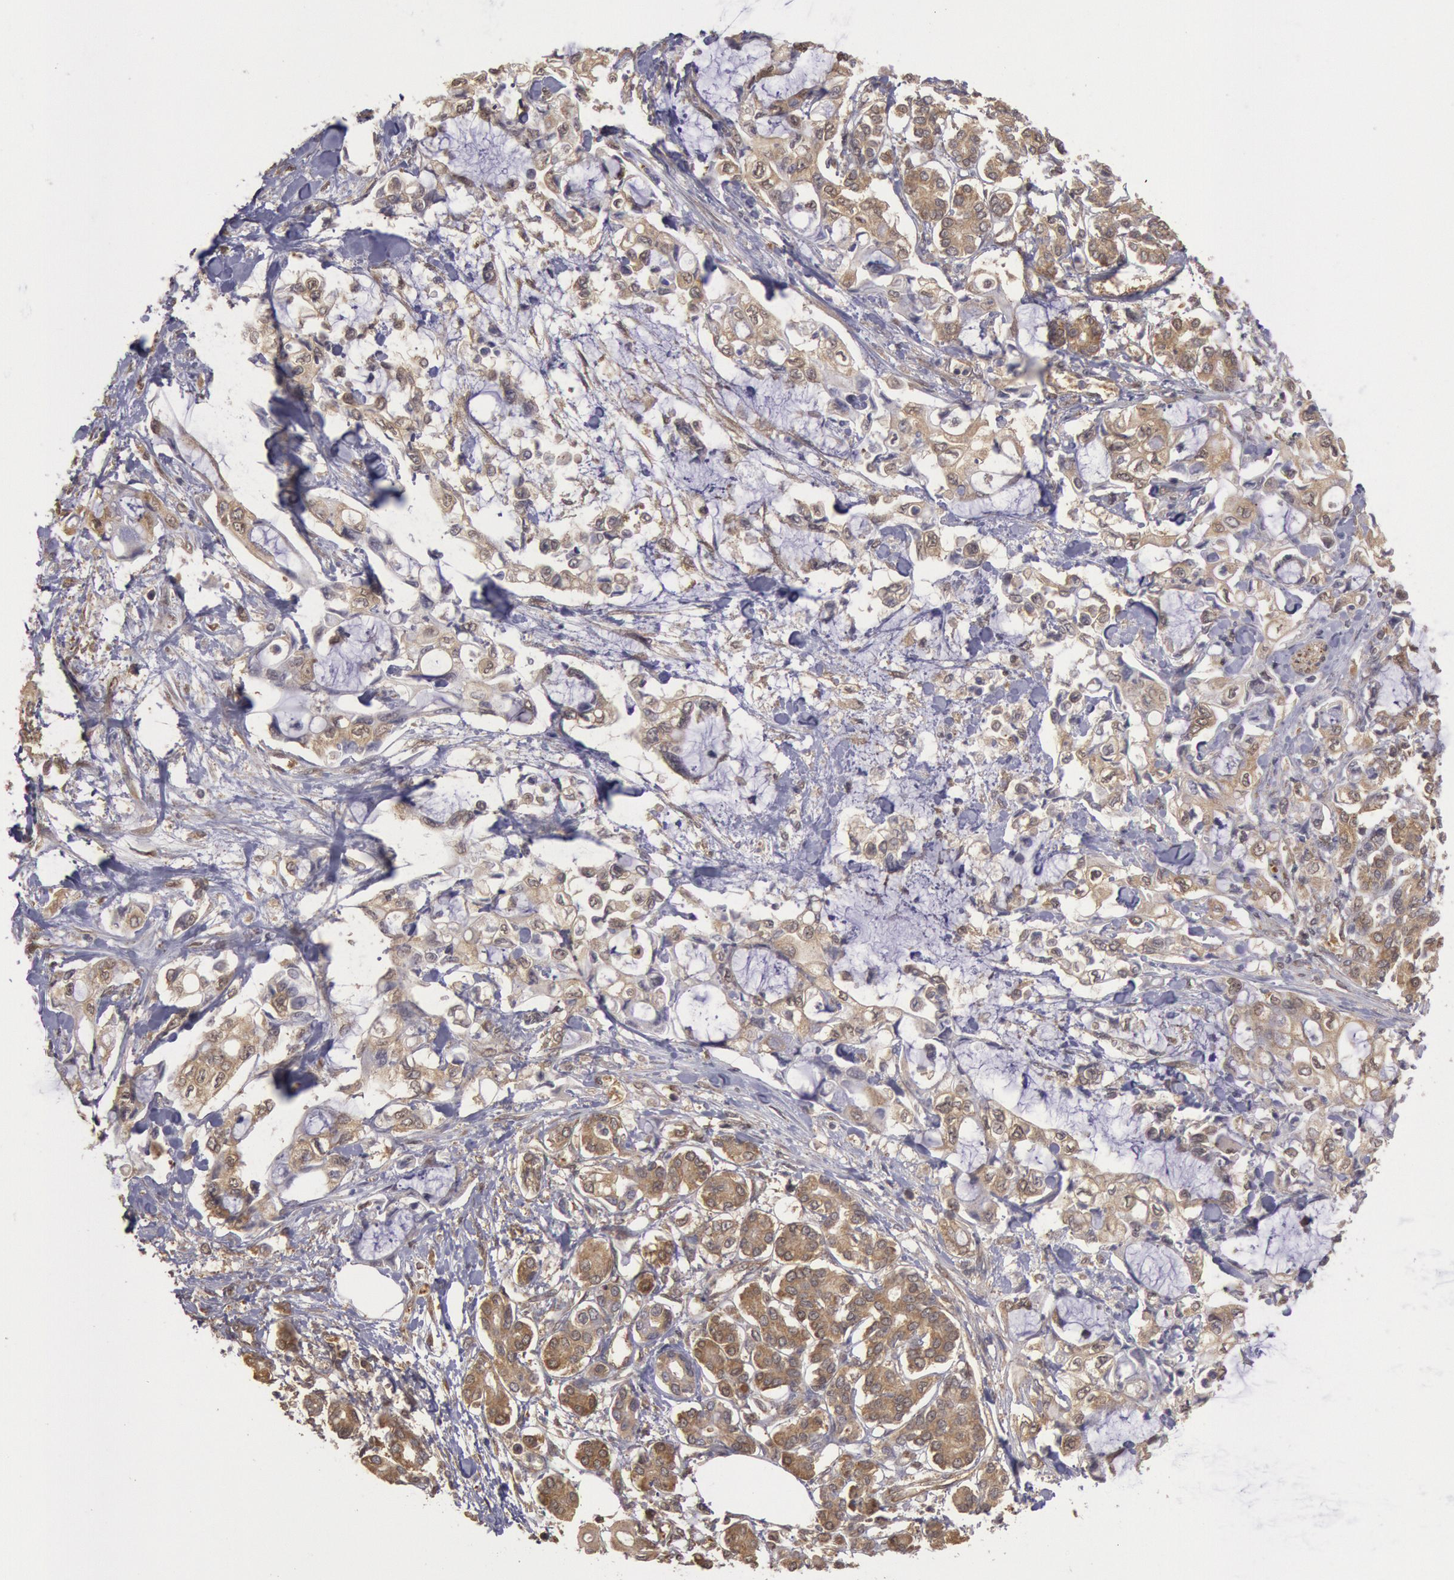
{"staining": {"intensity": "weak", "quantity": ">75%", "location": "cytoplasmic/membranous"}, "tissue": "pancreatic cancer", "cell_type": "Tumor cells", "image_type": "cancer", "snomed": [{"axis": "morphology", "description": "Adenocarcinoma, NOS"}, {"axis": "topography", "description": "Pancreas"}], "caption": "The micrograph demonstrates staining of pancreatic cancer, revealing weak cytoplasmic/membranous protein staining (brown color) within tumor cells.", "gene": "USP14", "patient": {"sex": "female", "age": 70}}